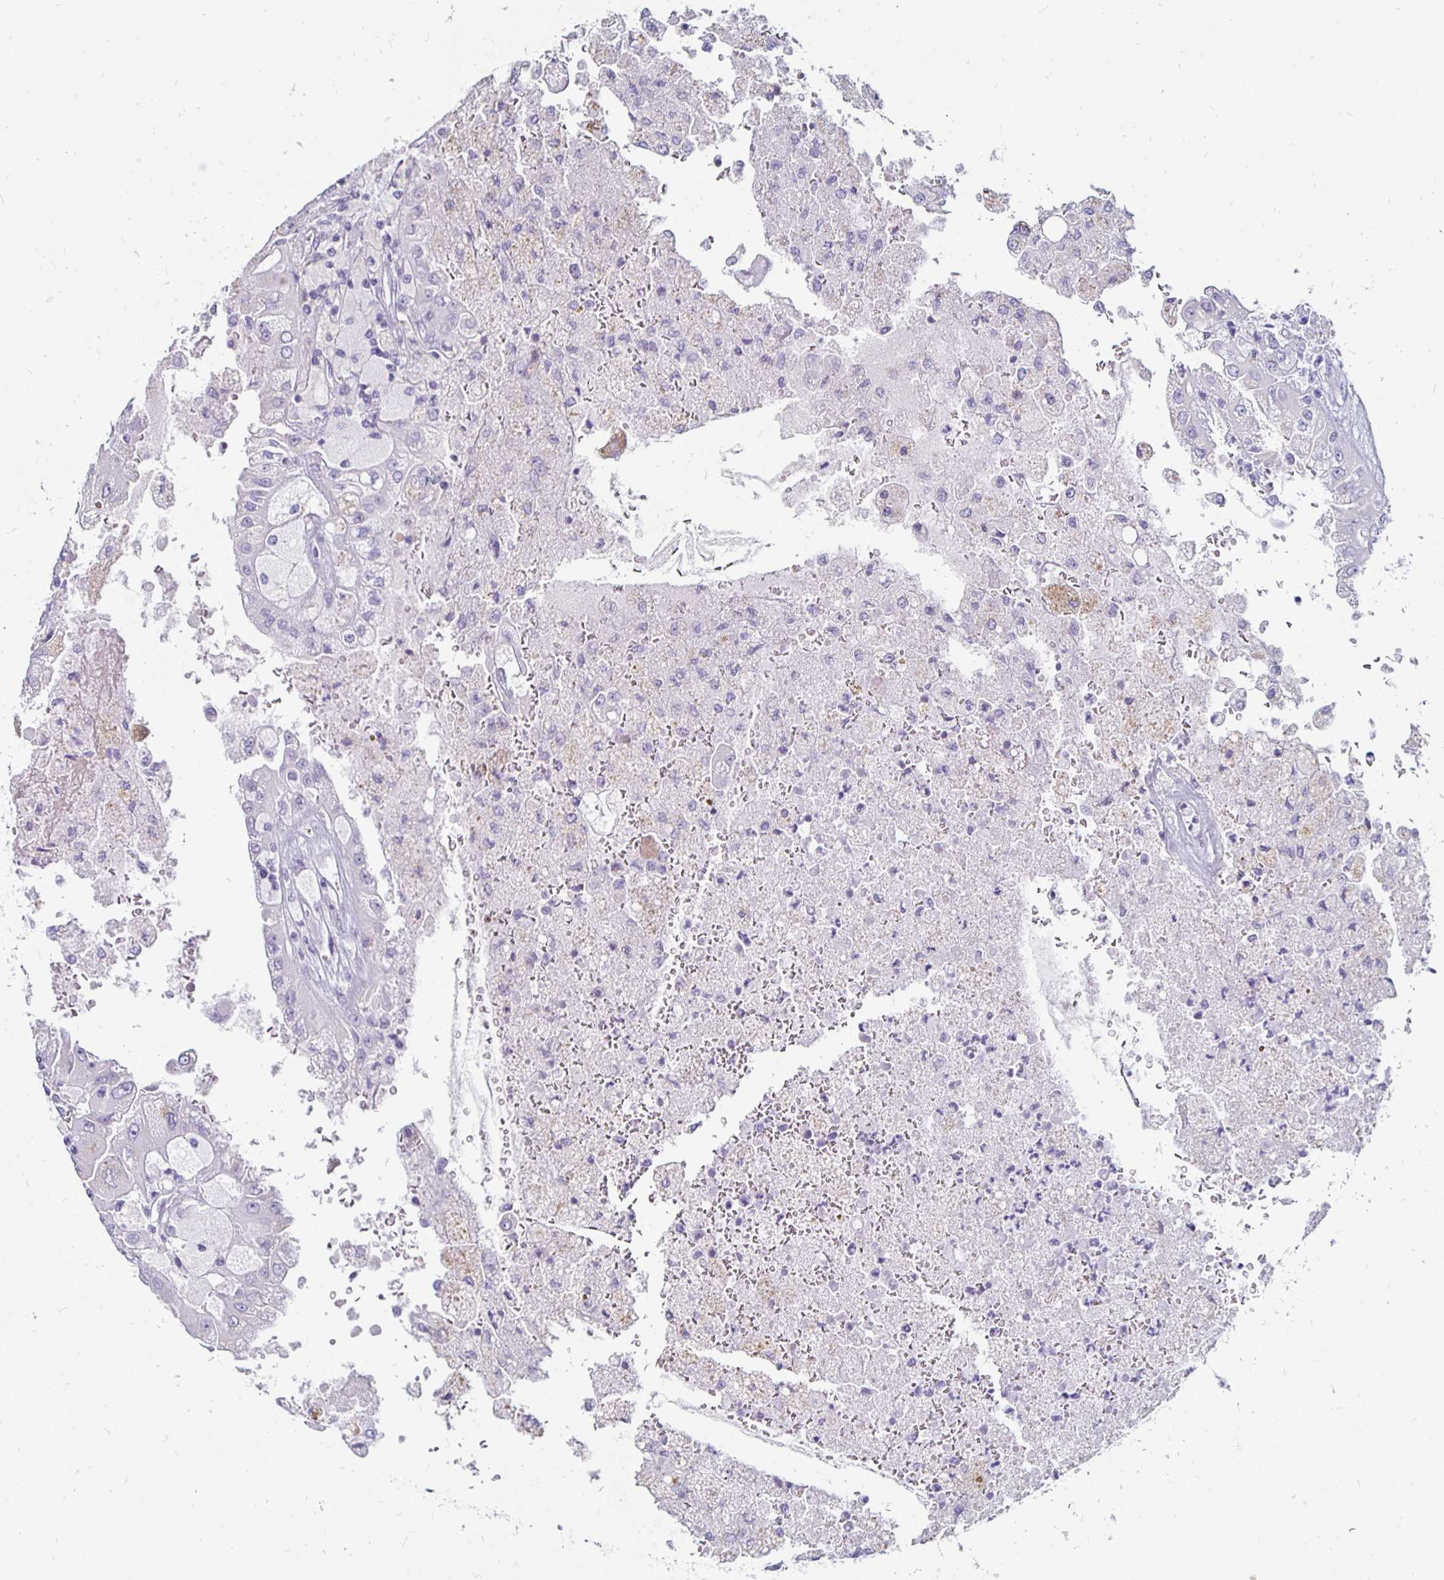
{"staining": {"intensity": "negative", "quantity": "none", "location": "none"}, "tissue": "renal cancer", "cell_type": "Tumor cells", "image_type": "cancer", "snomed": [{"axis": "morphology", "description": "Adenocarcinoma, NOS"}, {"axis": "topography", "description": "Kidney"}], "caption": "This is an immunohistochemistry photomicrograph of adenocarcinoma (renal). There is no expression in tumor cells.", "gene": "KCNQ2", "patient": {"sex": "male", "age": 58}}